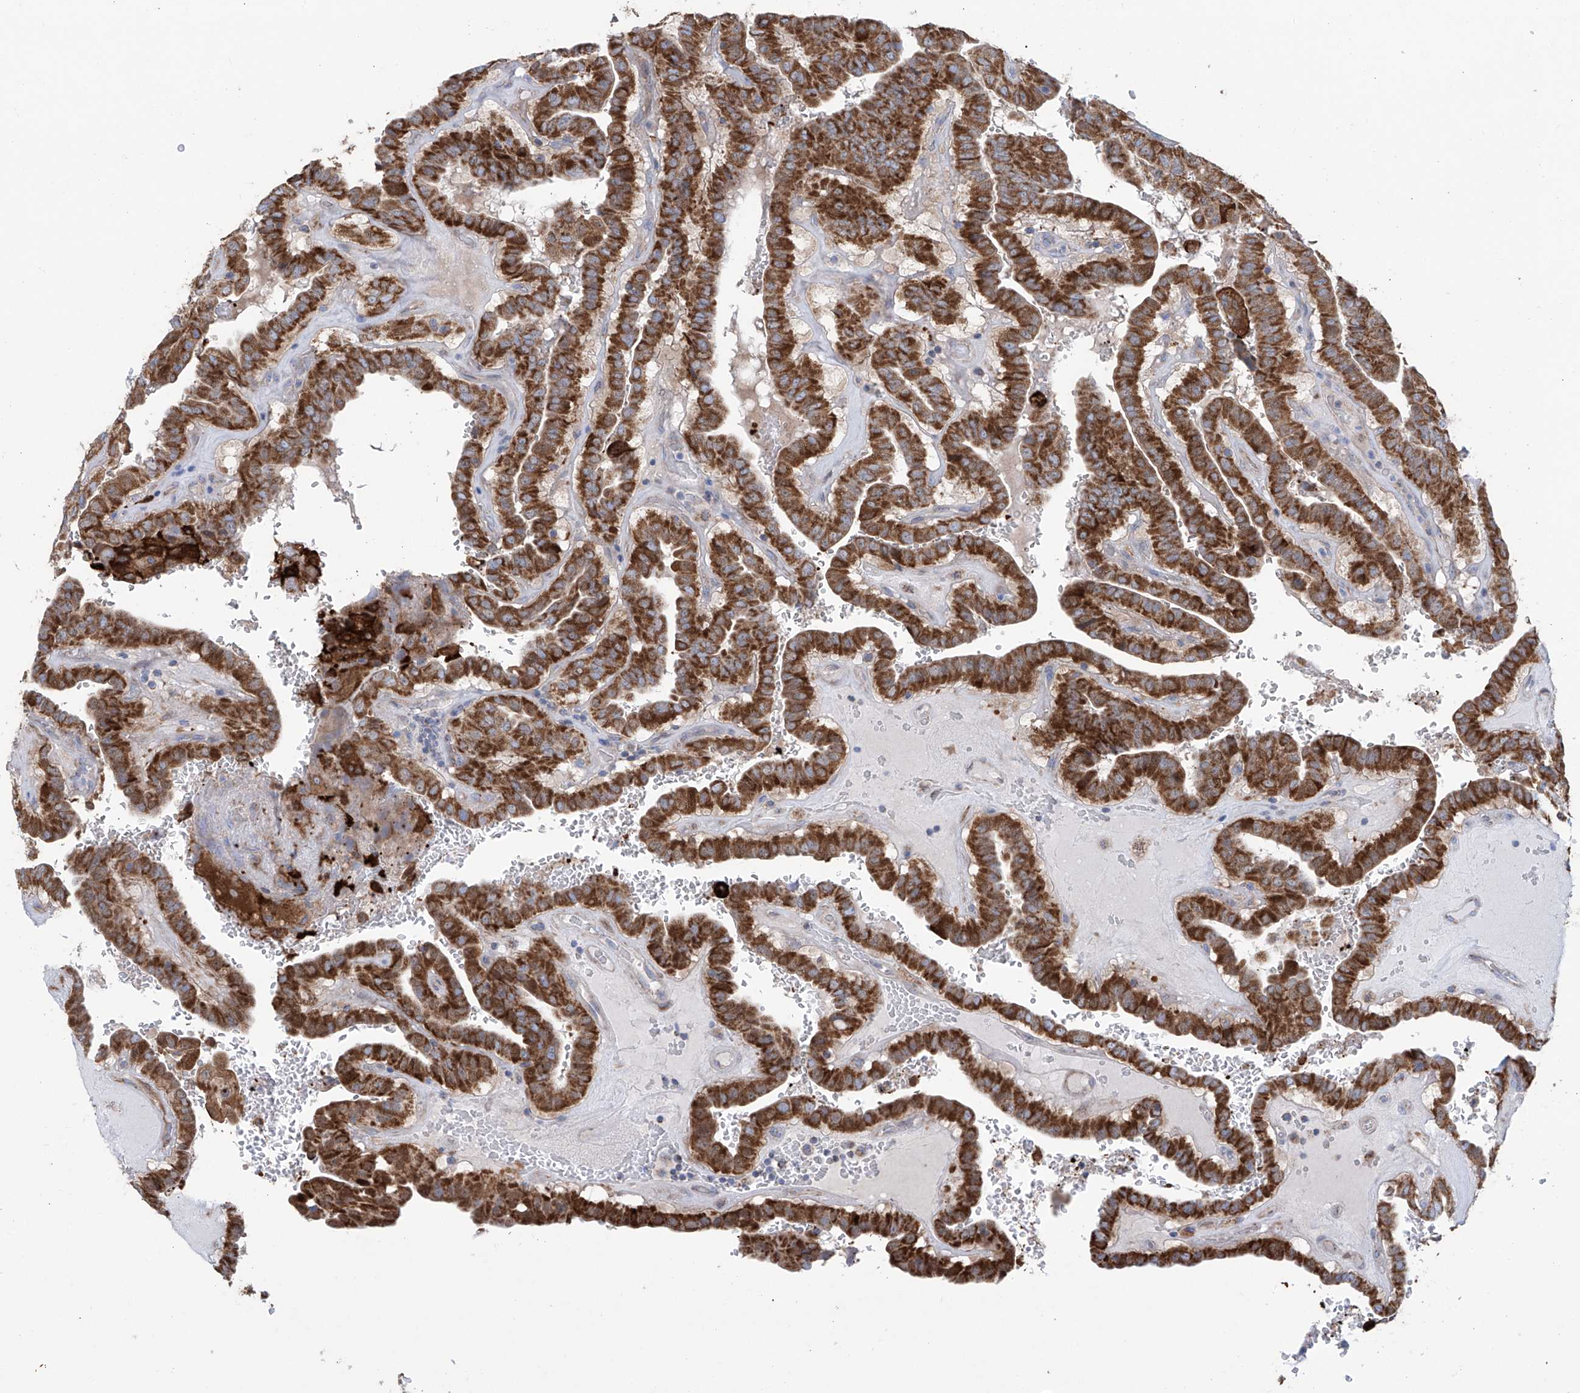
{"staining": {"intensity": "strong", "quantity": ">75%", "location": "cytoplasmic/membranous"}, "tissue": "thyroid cancer", "cell_type": "Tumor cells", "image_type": "cancer", "snomed": [{"axis": "morphology", "description": "Papillary adenocarcinoma, NOS"}, {"axis": "topography", "description": "Thyroid gland"}], "caption": "An IHC image of tumor tissue is shown. Protein staining in brown shows strong cytoplasmic/membranous positivity in thyroid papillary adenocarcinoma within tumor cells.", "gene": "ALDH6A1", "patient": {"sex": "male", "age": 77}}